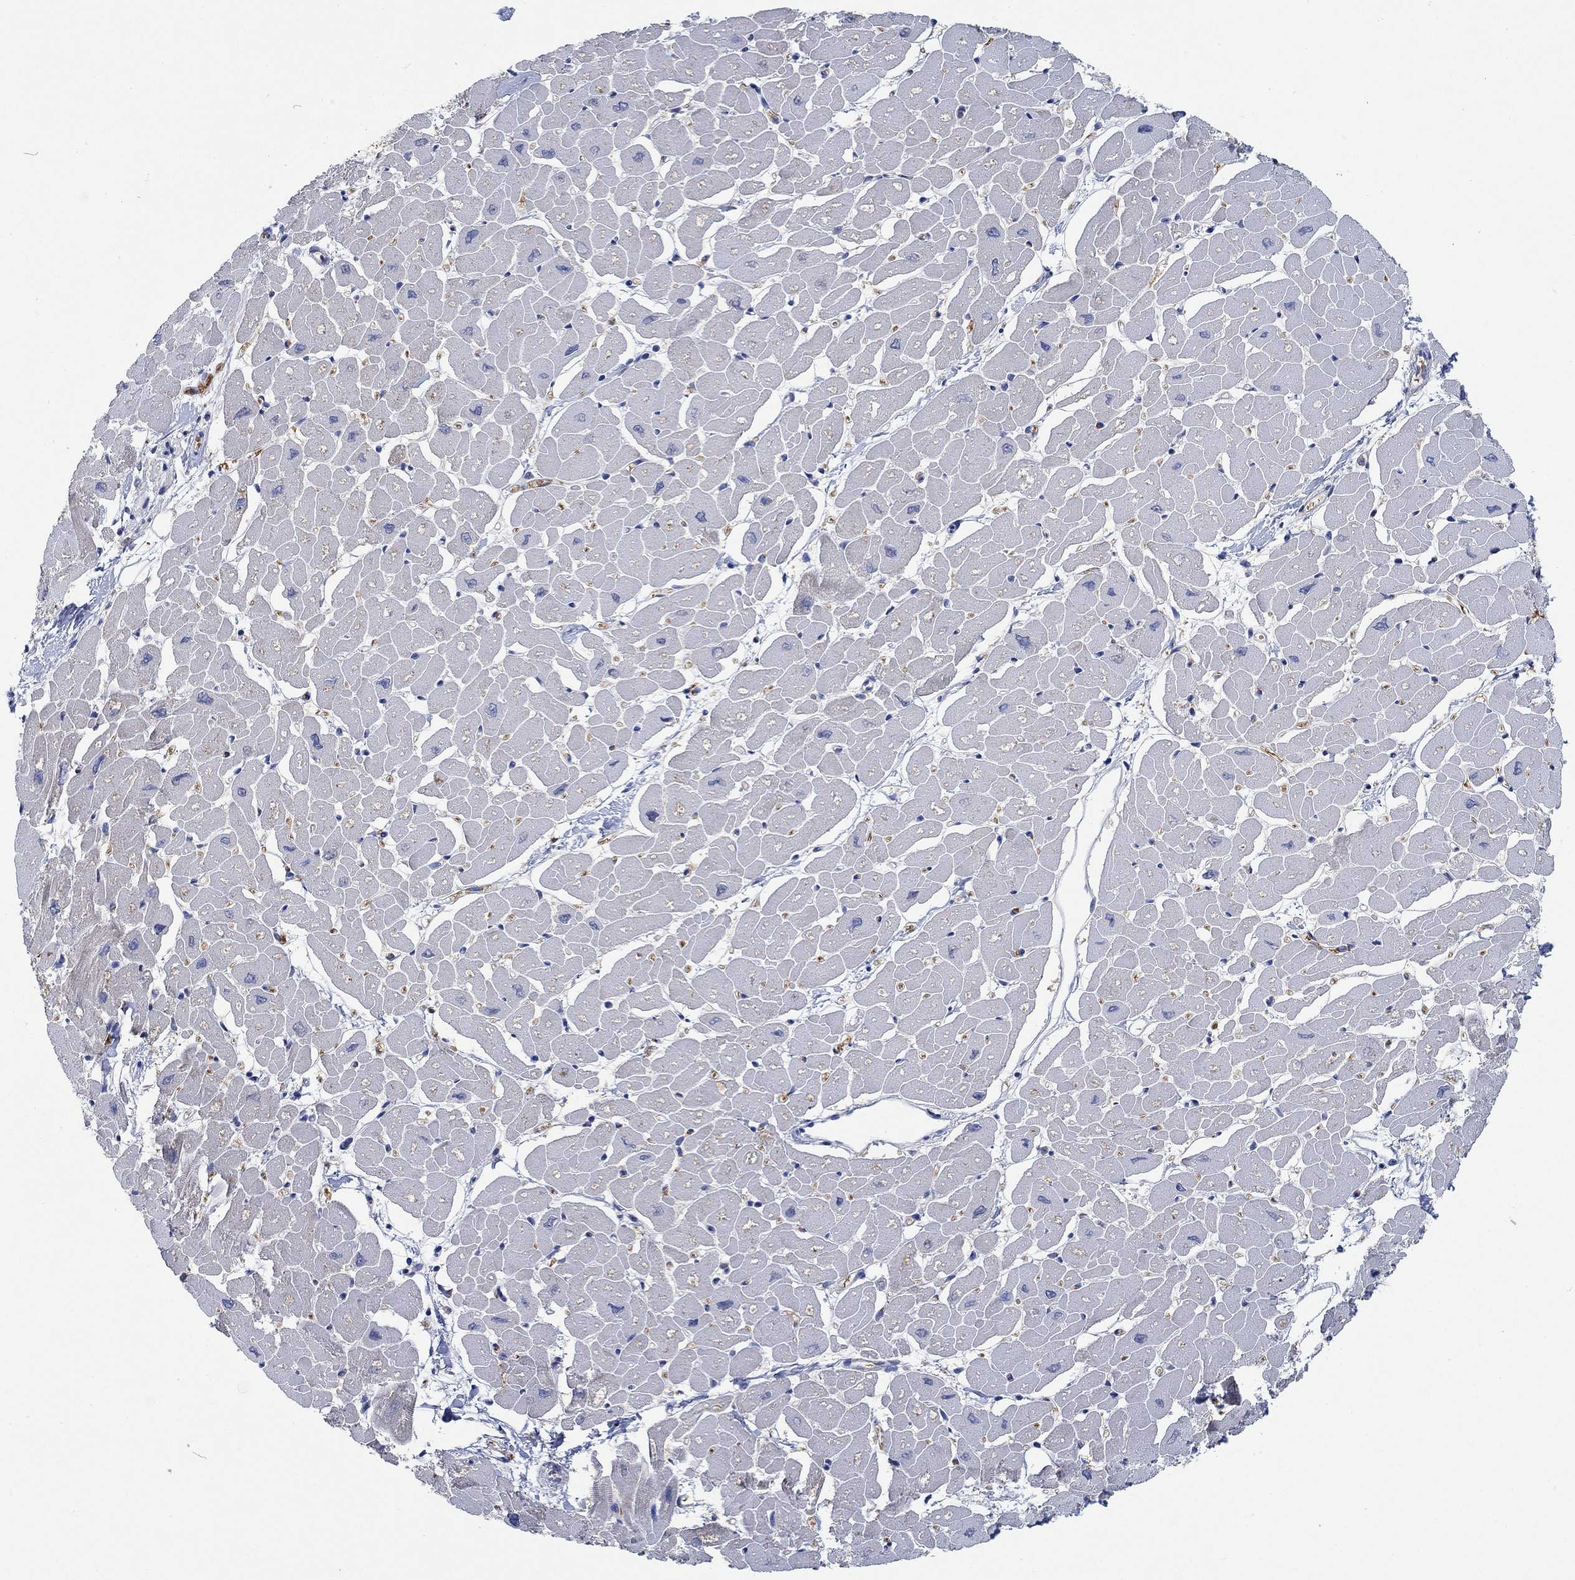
{"staining": {"intensity": "negative", "quantity": "none", "location": "none"}, "tissue": "heart muscle", "cell_type": "Cardiomyocytes", "image_type": "normal", "snomed": [{"axis": "morphology", "description": "Normal tissue, NOS"}, {"axis": "topography", "description": "Heart"}], "caption": "Immunohistochemical staining of normal human heart muscle reveals no significant expression in cardiomyocytes.", "gene": "MPP1", "patient": {"sex": "male", "age": 57}}